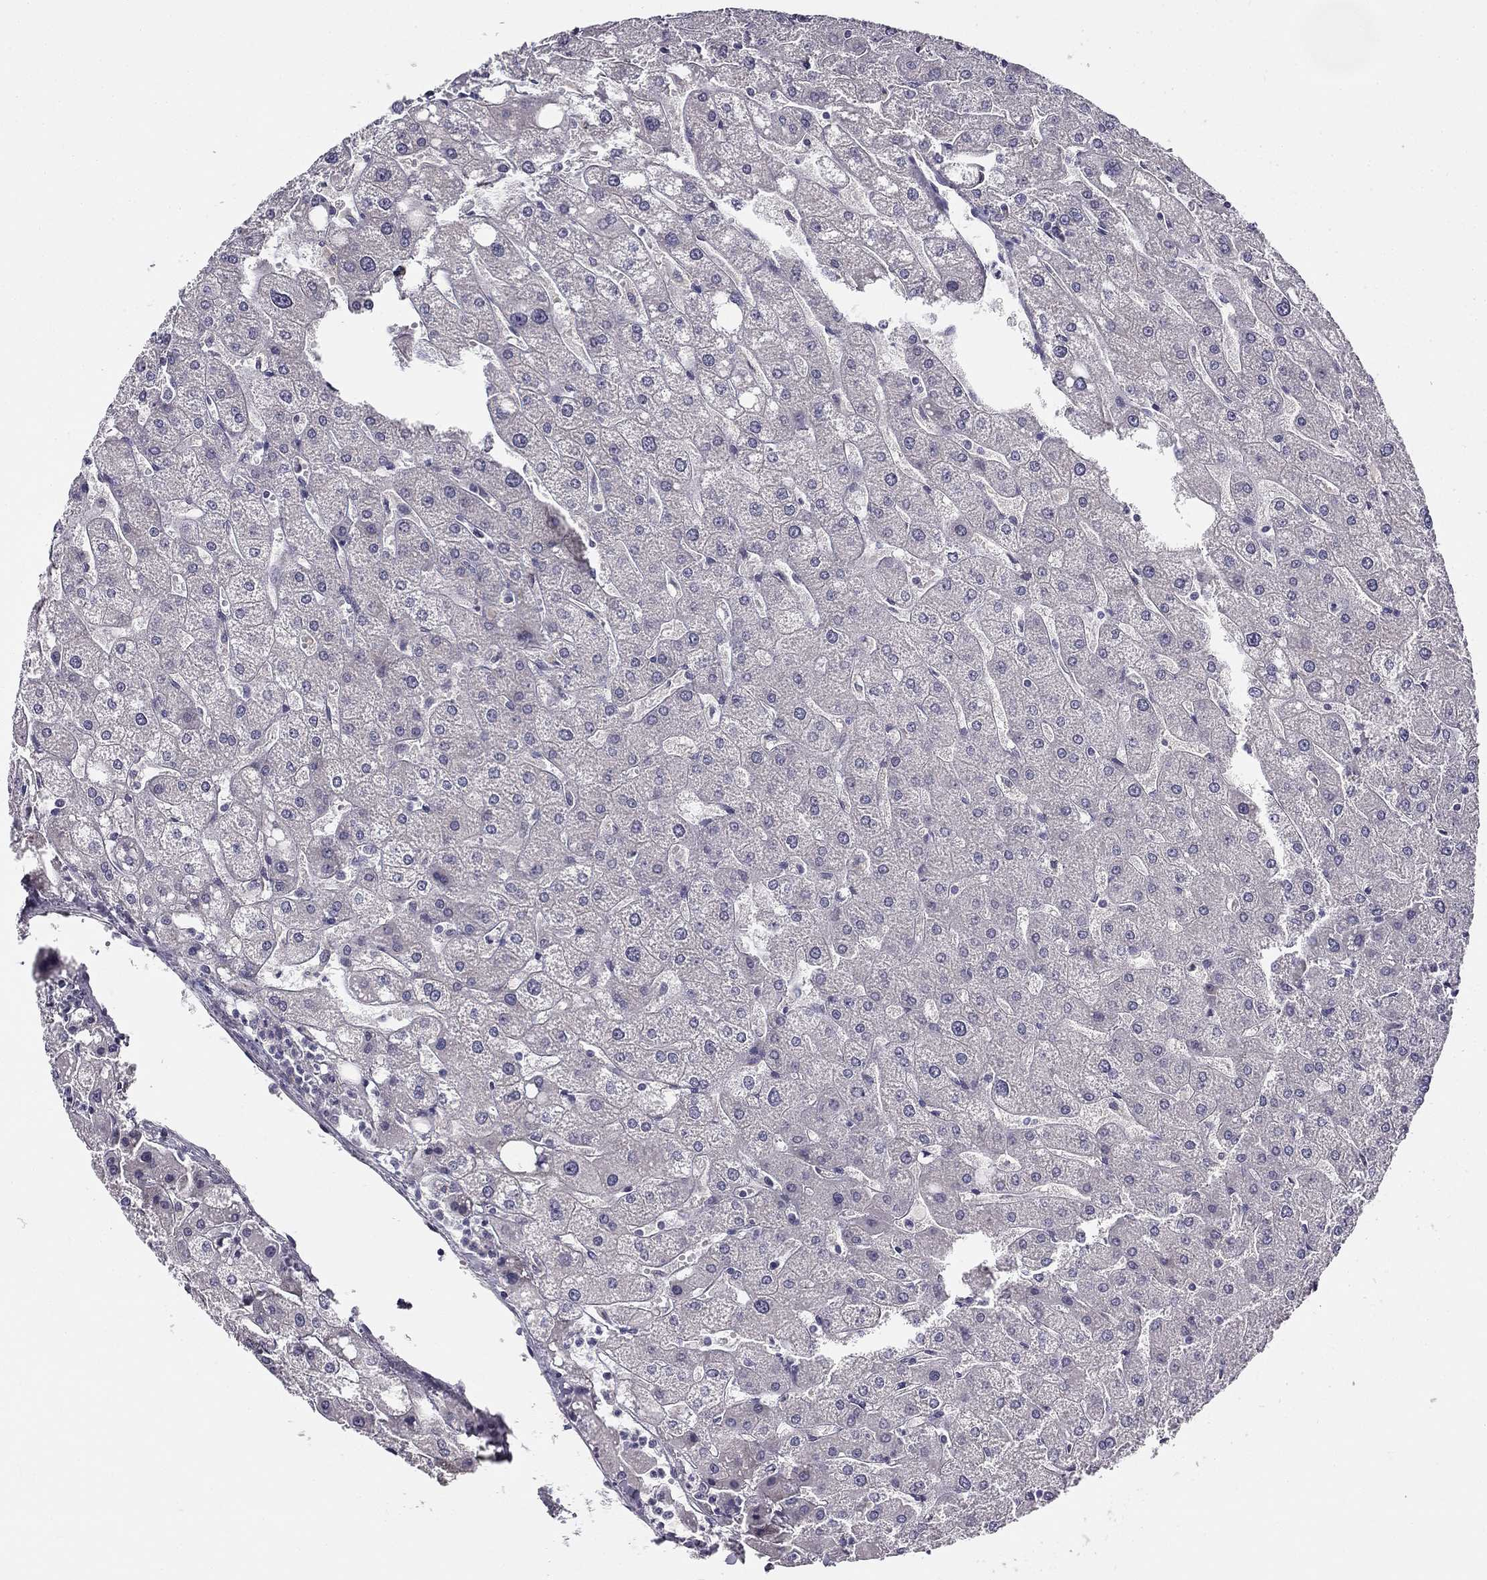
{"staining": {"intensity": "negative", "quantity": "none", "location": "none"}, "tissue": "liver", "cell_type": "Cholangiocytes", "image_type": "normal", "snomed": [{"axis": "morphology", "description": "Normal tissue, NOS"}, {"axis": "topography", "description": "Liver"}], "caption": "Immunohistochemistry (IHC) micrograph of benign human liver stained for a protein (brown), which reveals no positivity in cholangiocytes. (Immunohistochemistry, brightfield microscopy, high magnification).", "gene": "CNR1", "patient": {"sex": "male", "age": 67}}